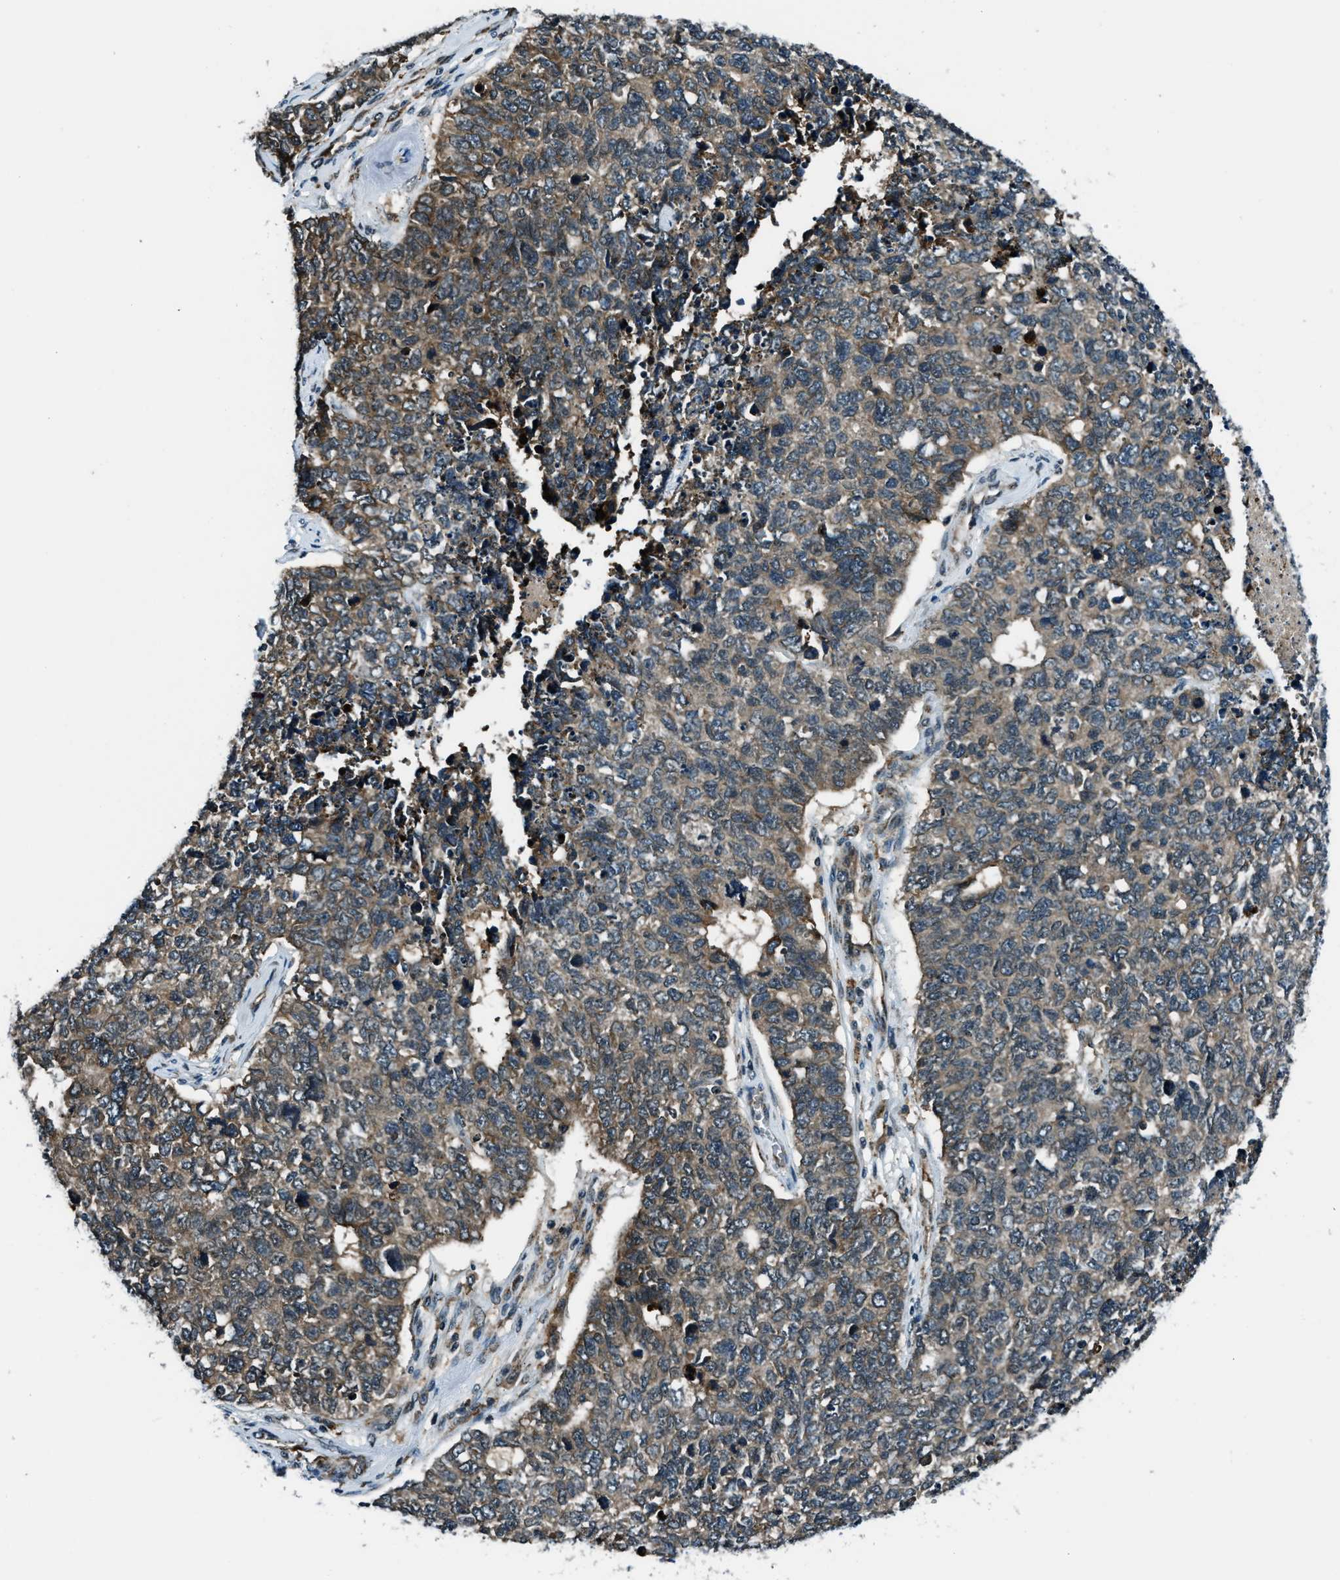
{"staining": {"intensity": "weak", "quantity": ">75%", "location": "cytoplasmic/membranous"}, "tissue": "cervical cancer", "cell_type": "Tumor cells", "image_type": "cancer", "snomed": [{"axis": "morphology", "description": "Squamous cell carcinoma, NOS"}, {"axis": "topography", "description": "Cervix"}], "caption": "Human cervical squamous cell carcinoma stained for a protein (brown) reveals weak cytoplasmic/membranous positive expression in about >75% of tumor cells.", "gene": "ACTL9", "patient": {"sex": "female", "age": 63}}